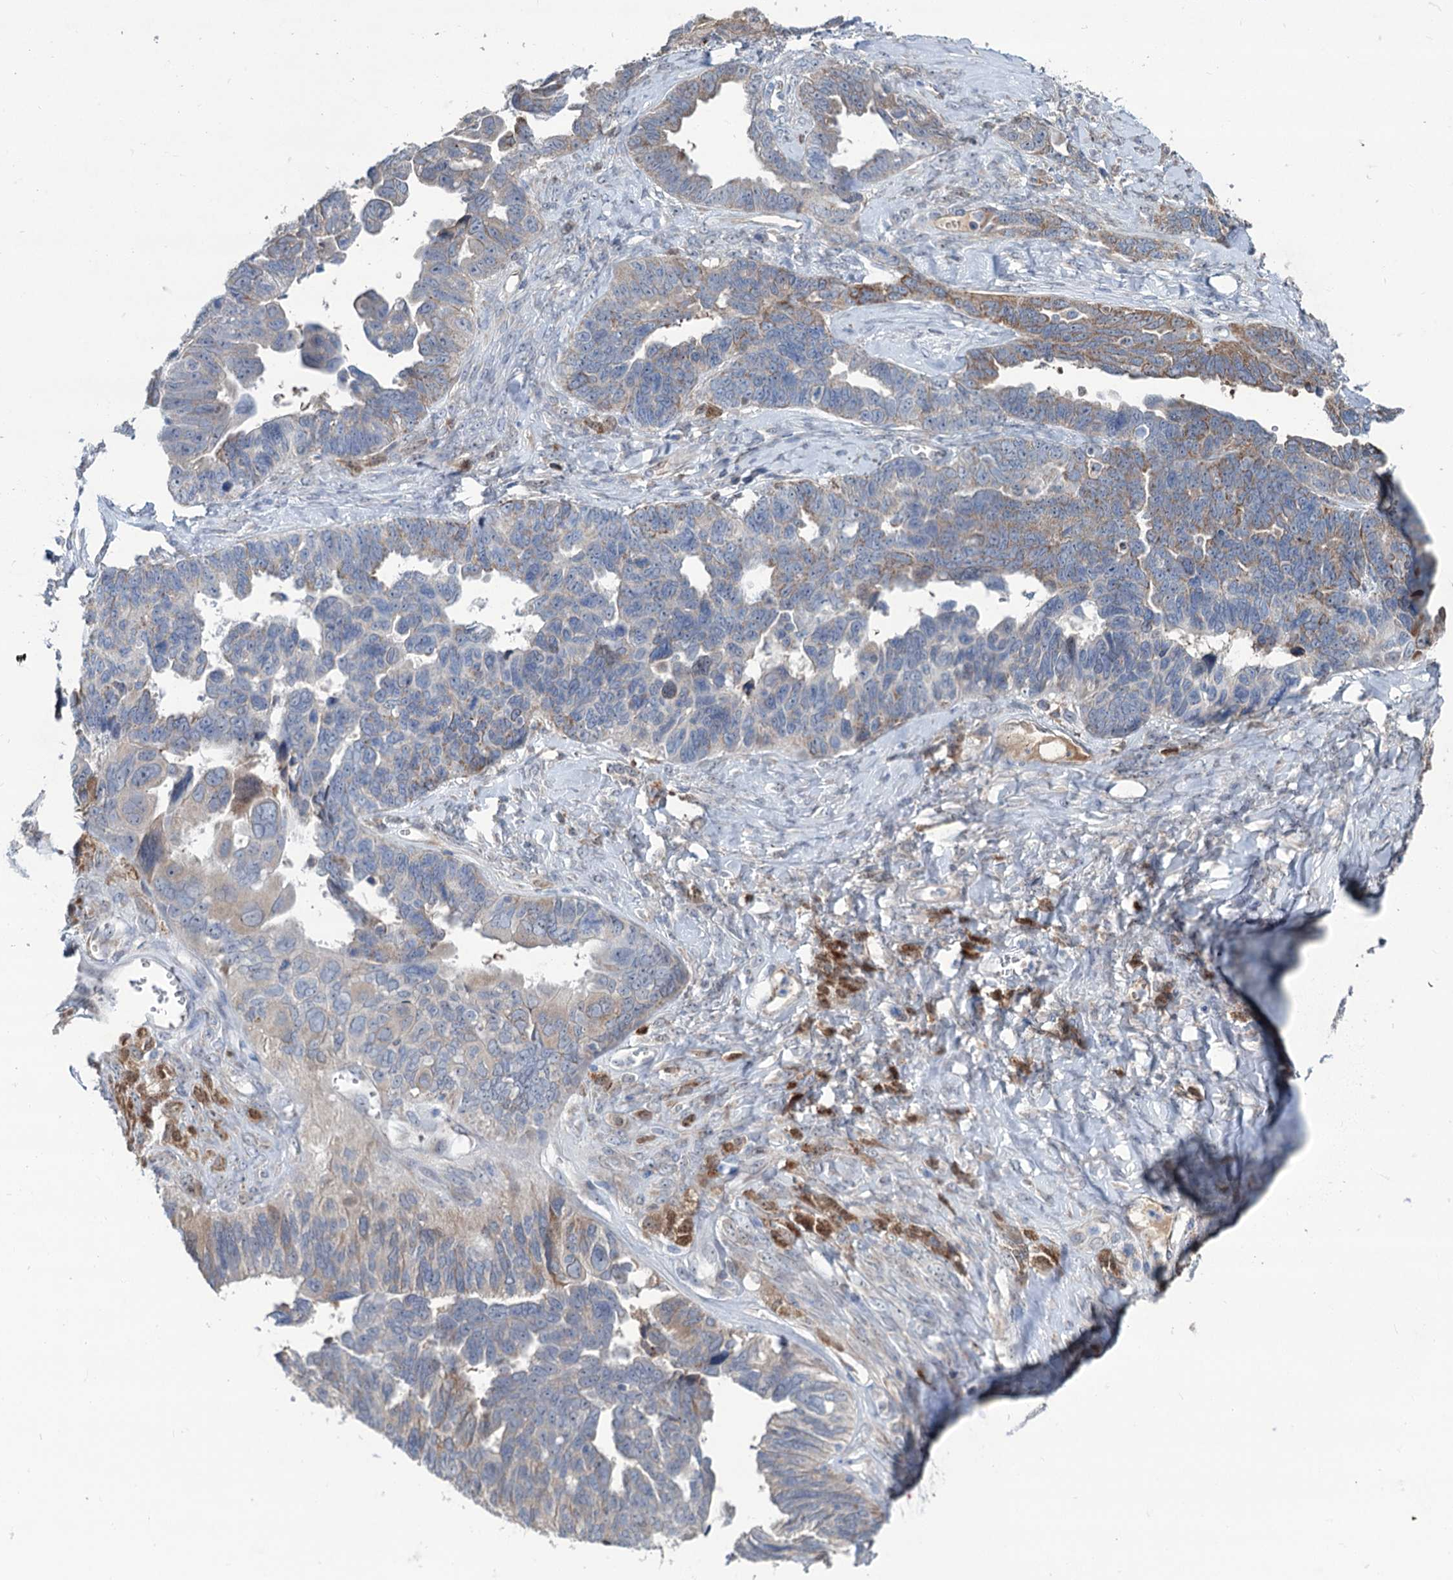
{"staining": {"intensity": "moderate", "quantity": "<25%", "location": "cytoplasmic/membranous"}, "tissue": "ovarian cancer", "cell_type": "Tumor cells", "image_type": "cancer", "snomed": [{"axis": "morphology", "description": "Cystadenocarcinoma, serous, NOS"}, {"axis": "topography", "description": "Ovary"}], "caption": "This is a micrograph of immunohistochemistry (IHC) staining of ovarian serous cystadenocarcinoma, which shows moderate expression in the cytoplasmic/membranous of tumor cells.", "gene": "LPIN1", "patient": {"sex": "female", "age": 79}}